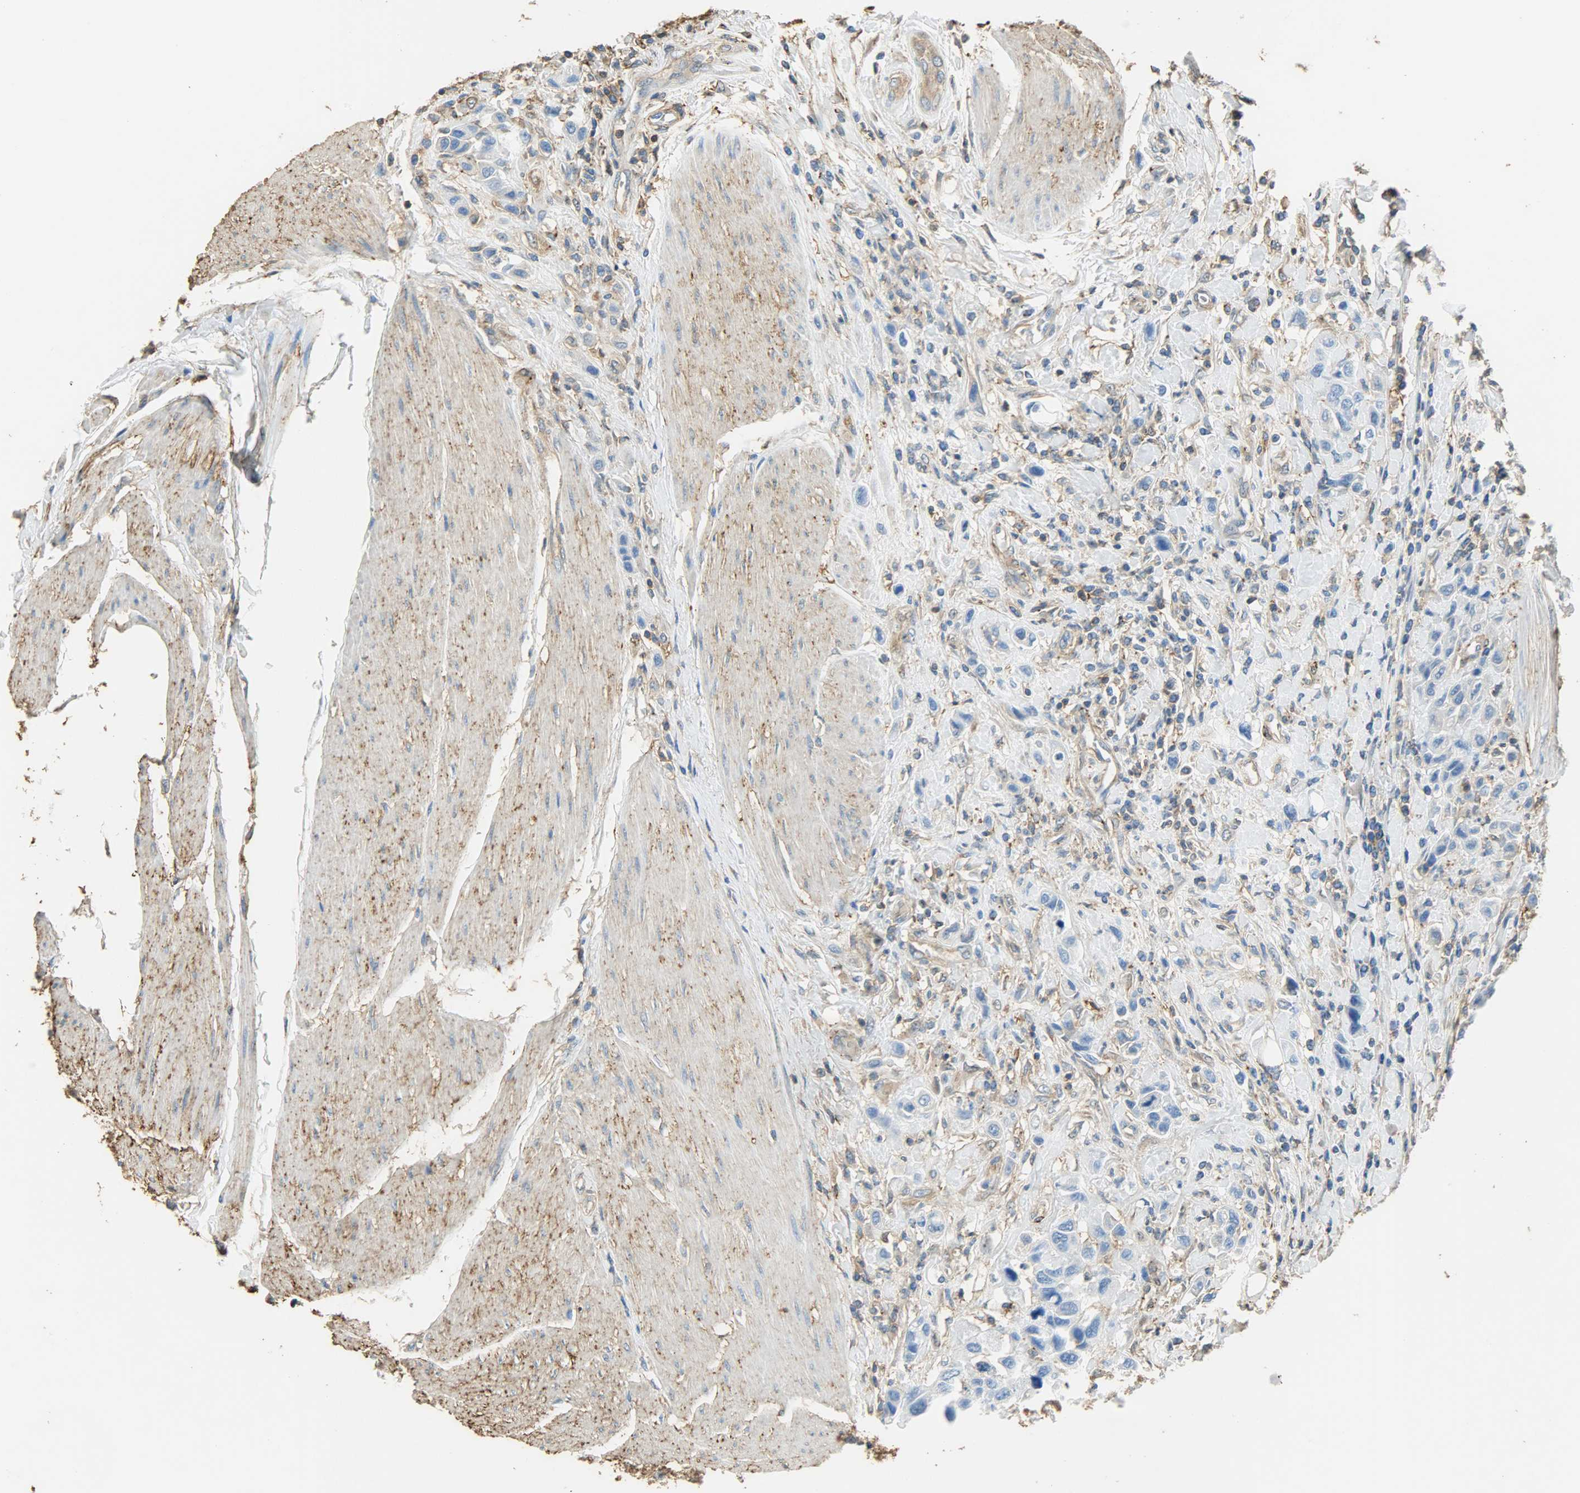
{"staining": {"intensity": "negative", "quantity": "none", "location": "none"}, "tissue": "urothelial cancer", "cell_type": "Tumor cells", "image_type": "cancer", "snomed": [{"axis": "morphology", "description": "Urothelial carcinoma, High grade"}, {"axis": "topography", "description": "Urinary bladder"}], "caption": "DAB (3,3'-diaminobenzidine) immunohistochemical staining of human high-grade urothelial carcinoma exhibits no significant expression in tumor cells.", "gene": "ANXA6", "patient": {"sex": "male", "age": 50}}